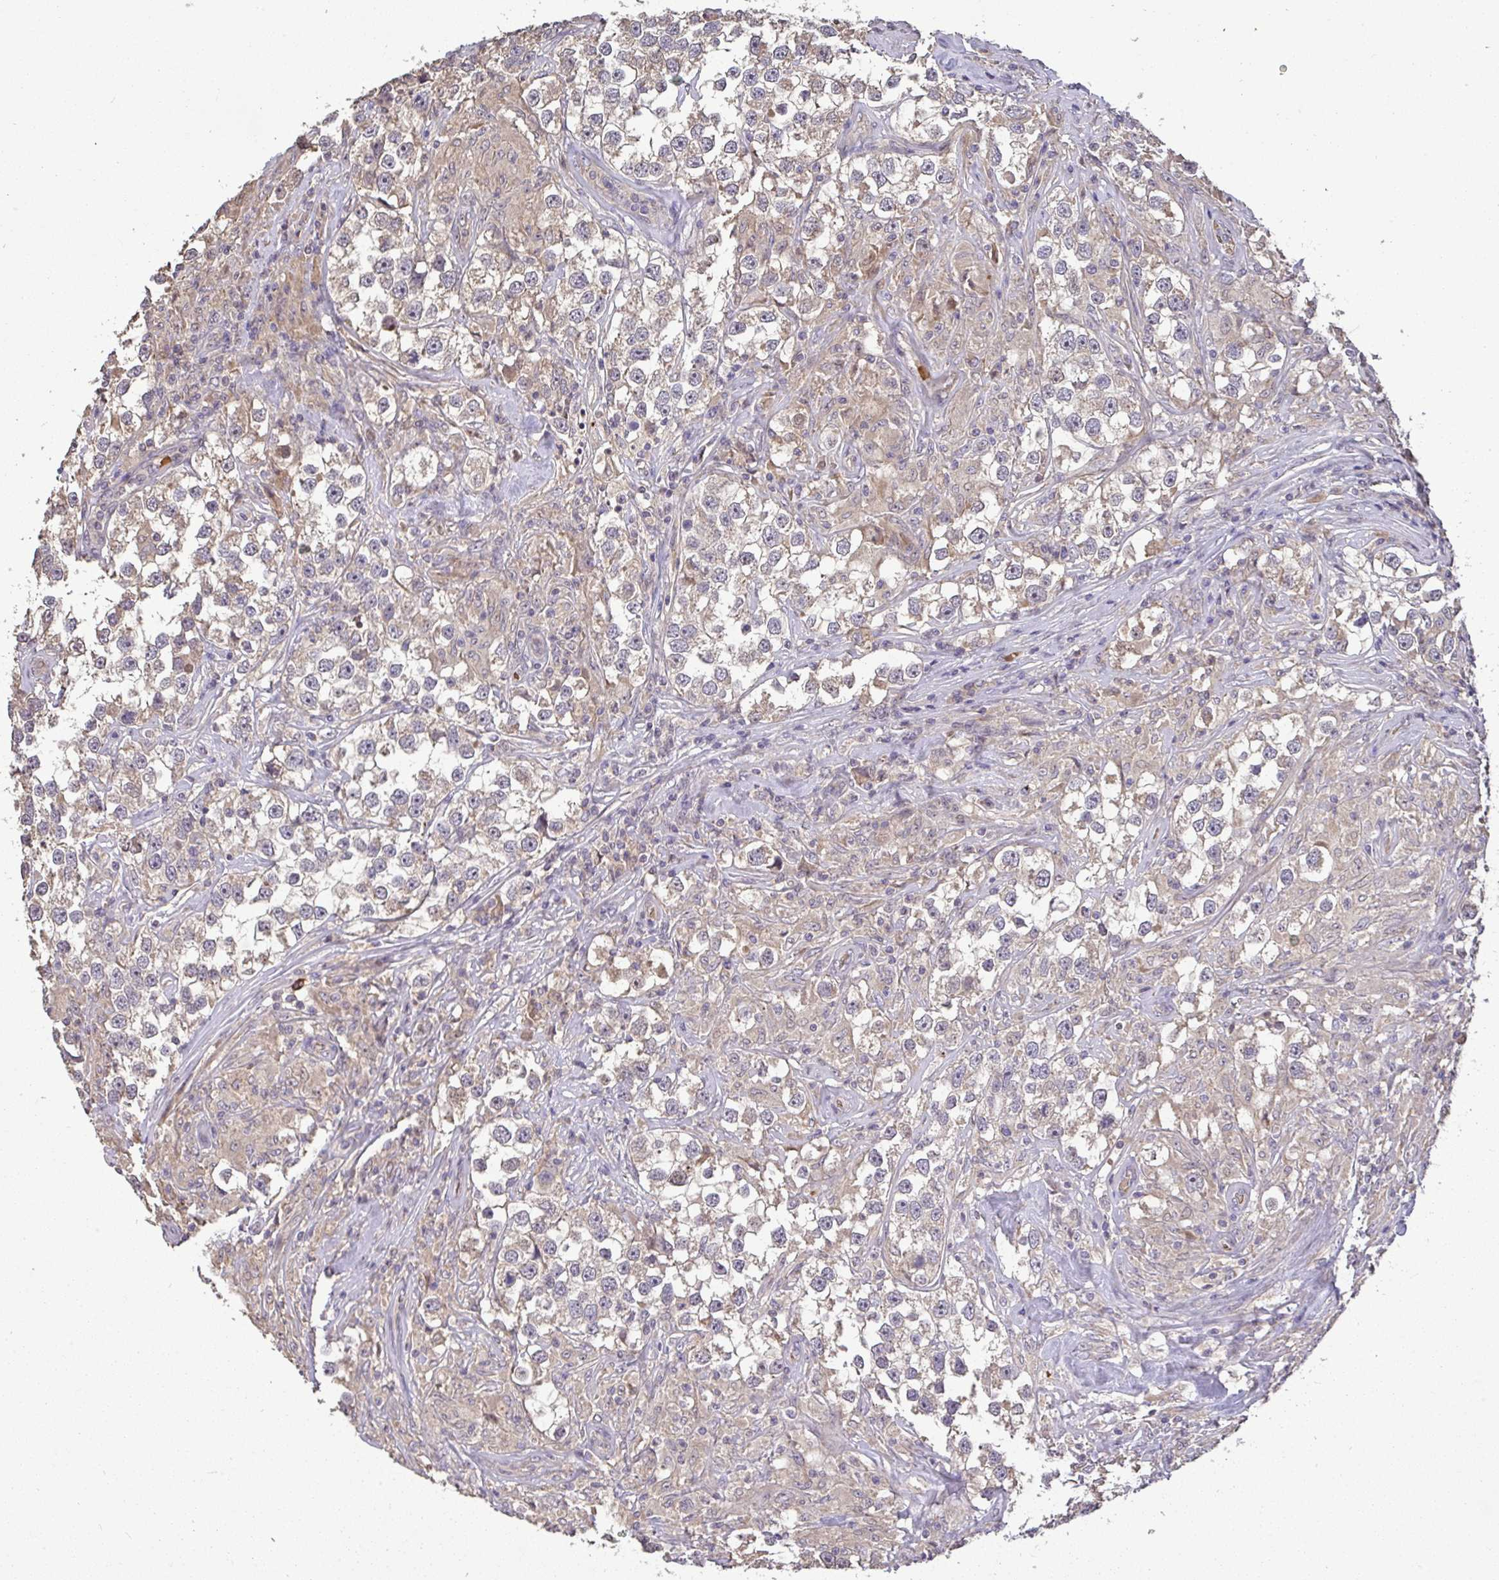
{"staining": {"intensity": "negative", "quantity": "none", "location": "none"}, "tissue": "testis cancer", "cell_type": "Tumor cells", "image_type": "cancer", "snomed": [{"axis": "morphology", "description": "Seminoma, NOS"}, {"axis": "topography", "description": "Testis"}], "caption": "The IHC image has no significant staining in tumor cells of seminoma (testis) tissue.", "gene": "C1QTNF9B", "patient": {"sex": "male", "age": 46}}